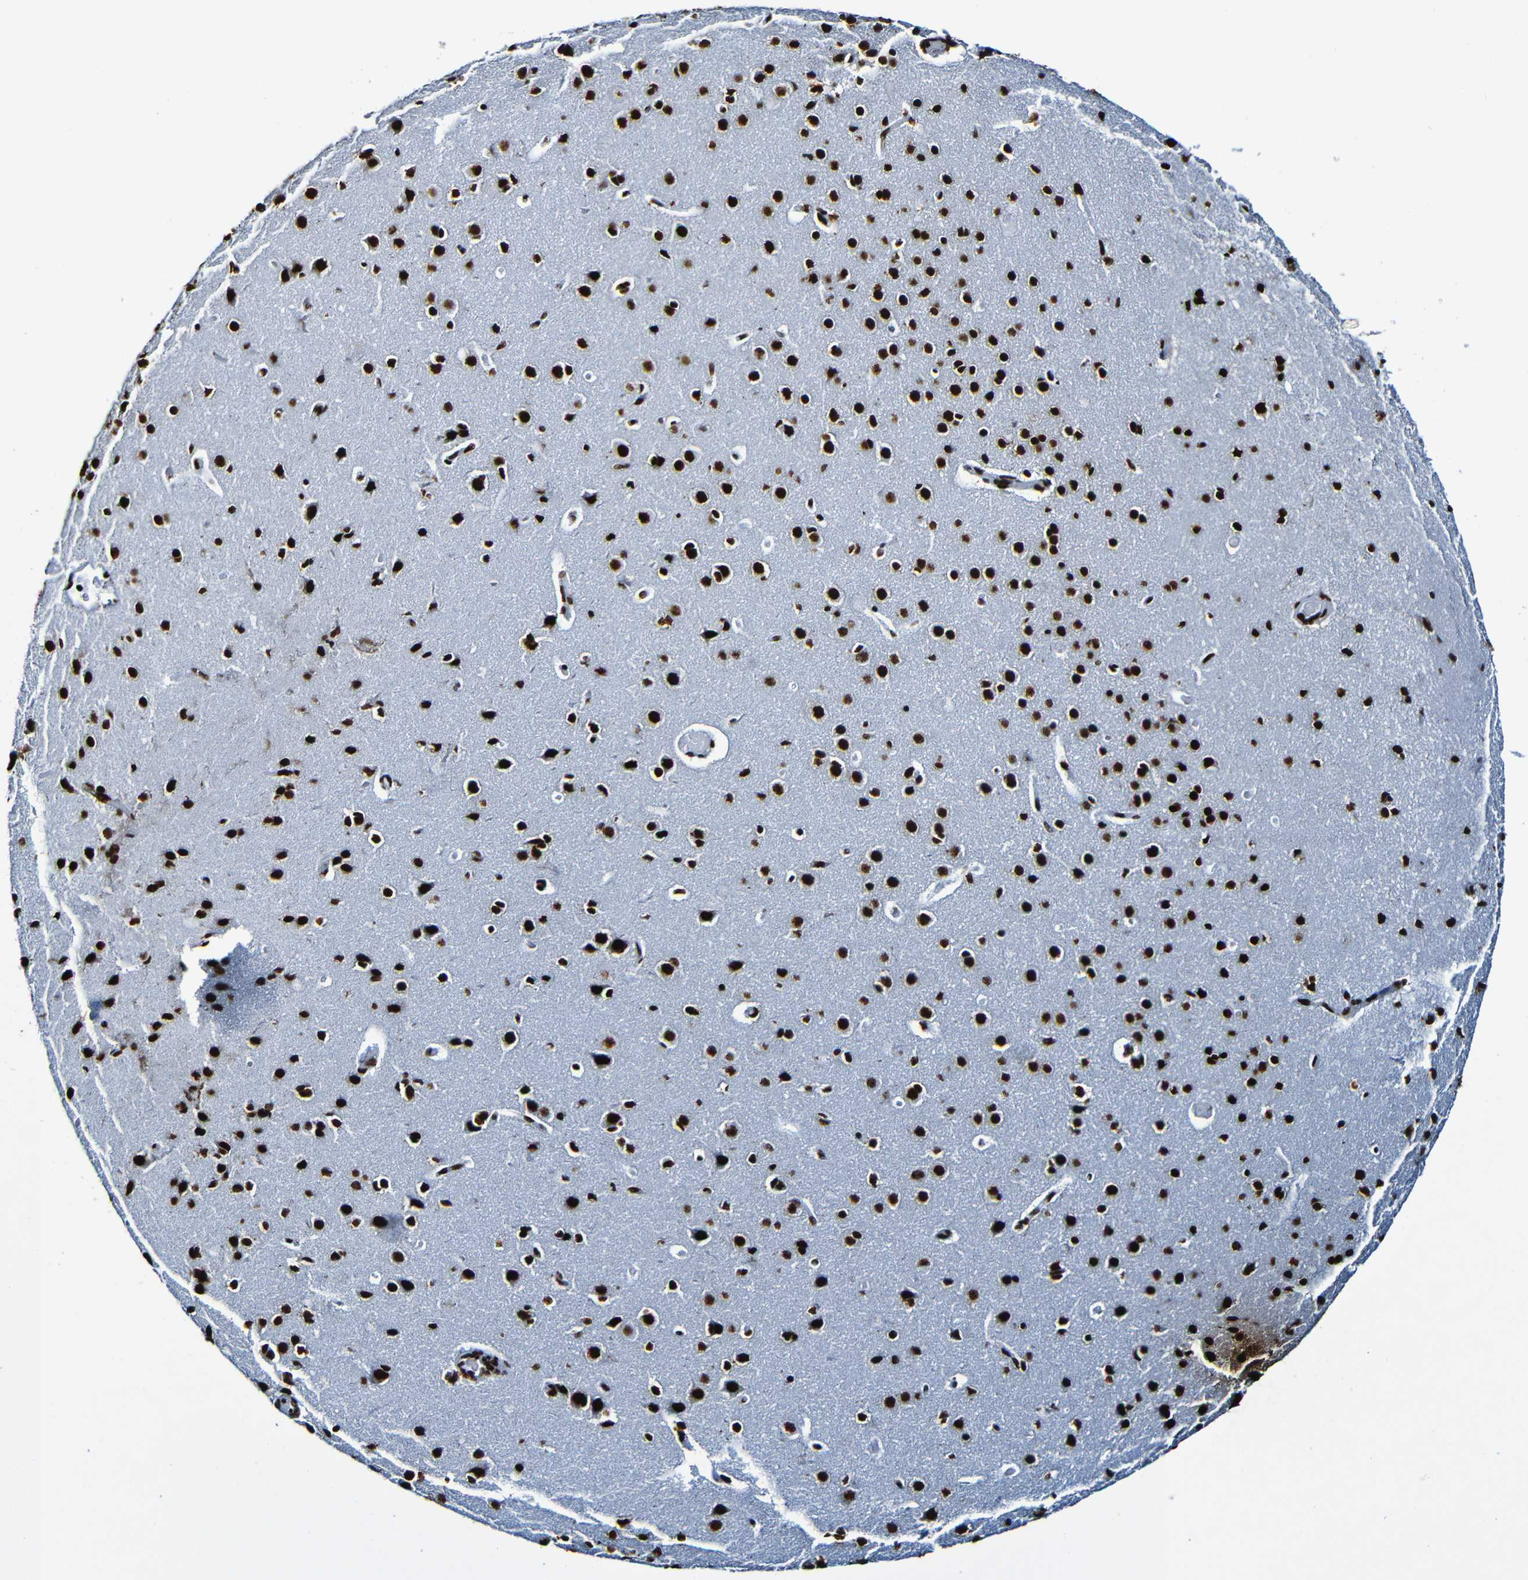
{"staining": {"intensity": "strong", "quantity": ">75%", "location": "nuclear"}, "tissue": "cerebral cortex", "cell_type": "Endothelial cells", "image_type": "normal", "snomed": [{"axis": "morphology", "description": "Normal tissue, NOS"}, {"axis": "morphology", "description": "Developmental malformation"}, {"axis": "topography", "description": "Cerebral cortex"}], "caption": "Protein analysis of unremarkable cerebral cortex displays strong nuclear positivity in approximately >75% of endothelial cells.", "gene": "SRSF3", "patient": {"sex": "female", "age": 30}}